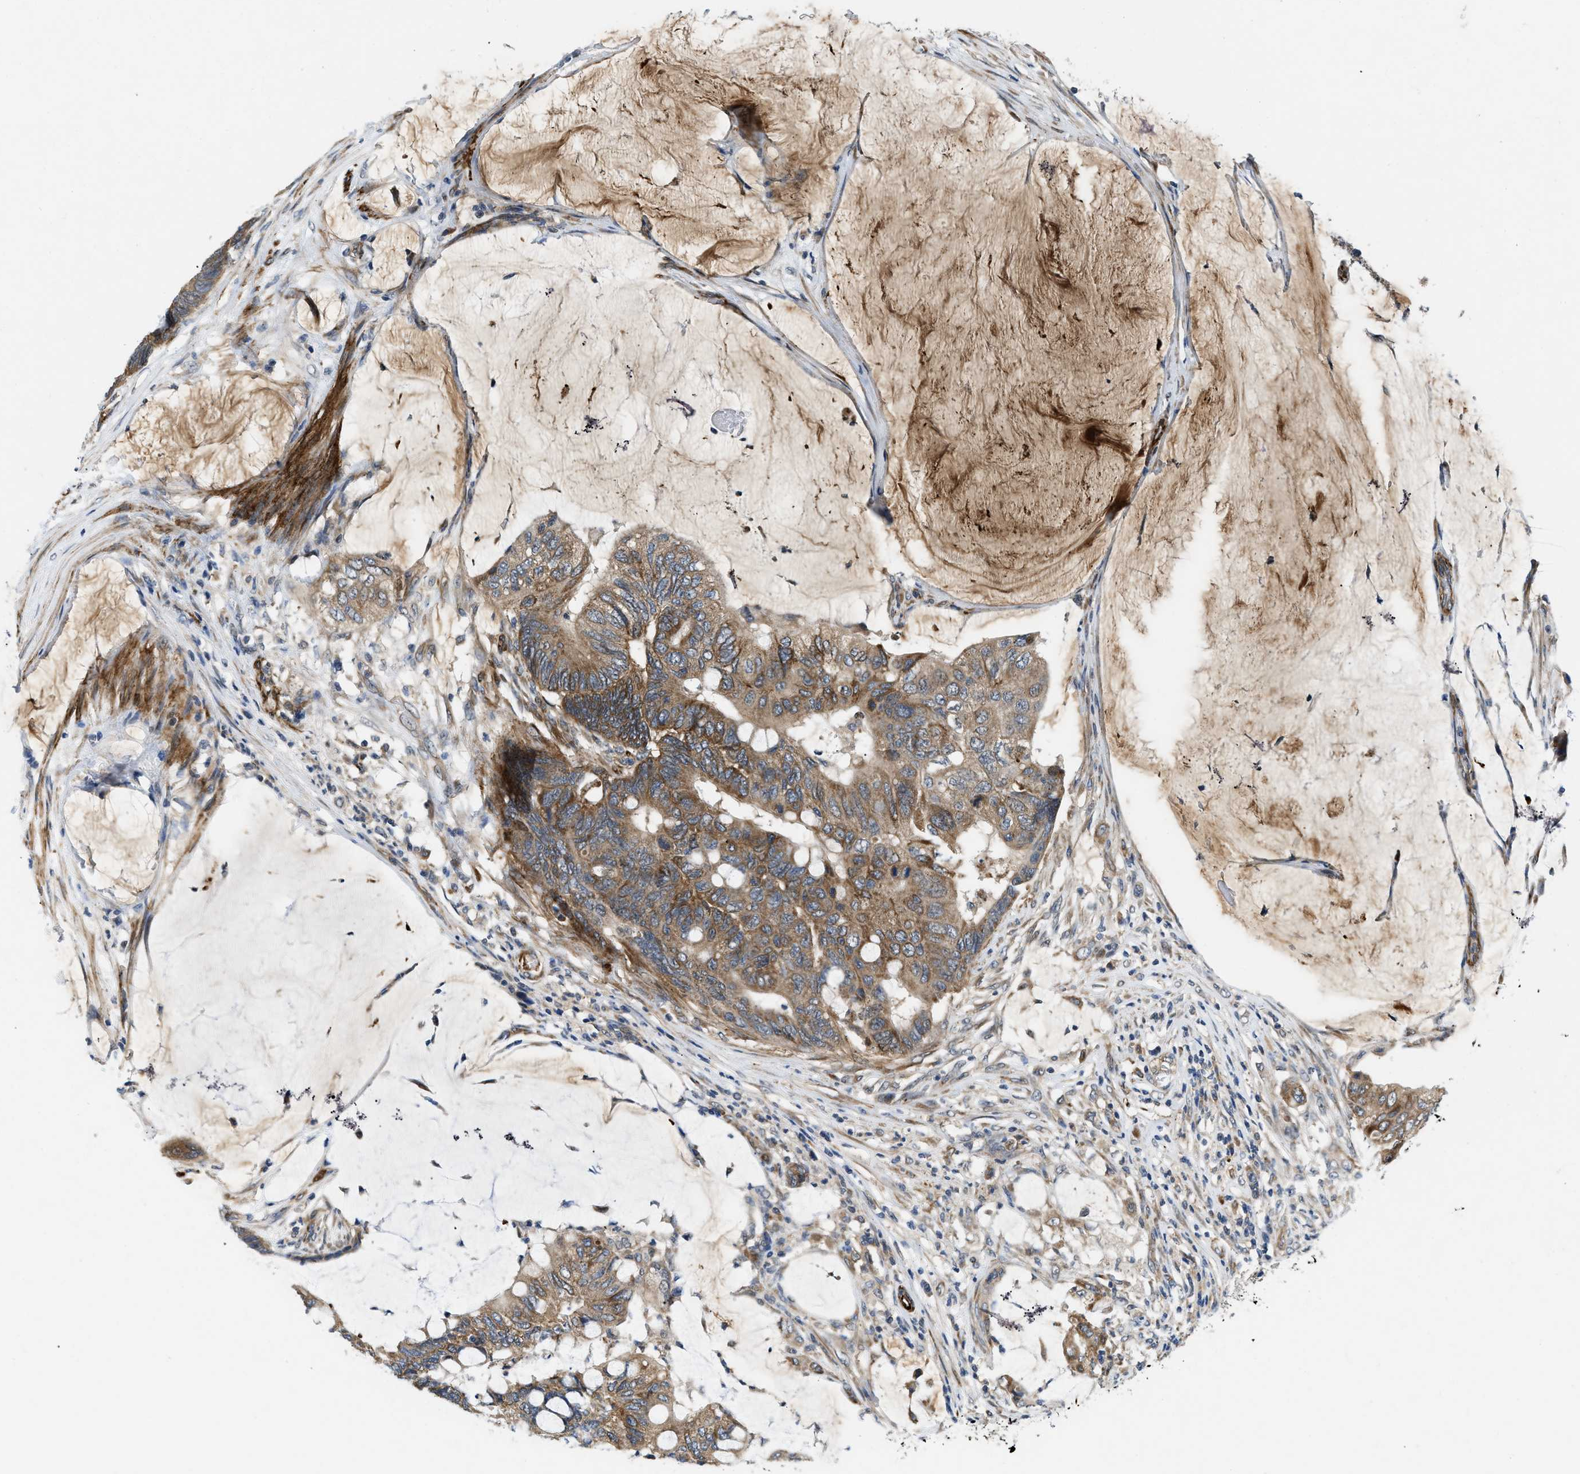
{"staining": {"intensity": "moderate", "quantity": ">75%", "location": "cytoplasmic/membranous"}, "tissue": "colorectal cancer", "cell_type": "Tumor cells", "image_type": "cancer", "snomed": [{"axis": "morphology", "description": "Normal tissue, NOS"}, {"axis": "morphology", "description": "Adenocarcinoma, NOS"}, {"axis": "topography", "description": "Rectum"}], "caption": "Immunohistochemical staining of human colorectal adenocarcinoma demonstrates medium levels of moderate cytoplasmic/membranous positivity in approximately >75% of tumor cells.", "gene": "ZNF599", "patient": {"sex": "male", "age": 92}}